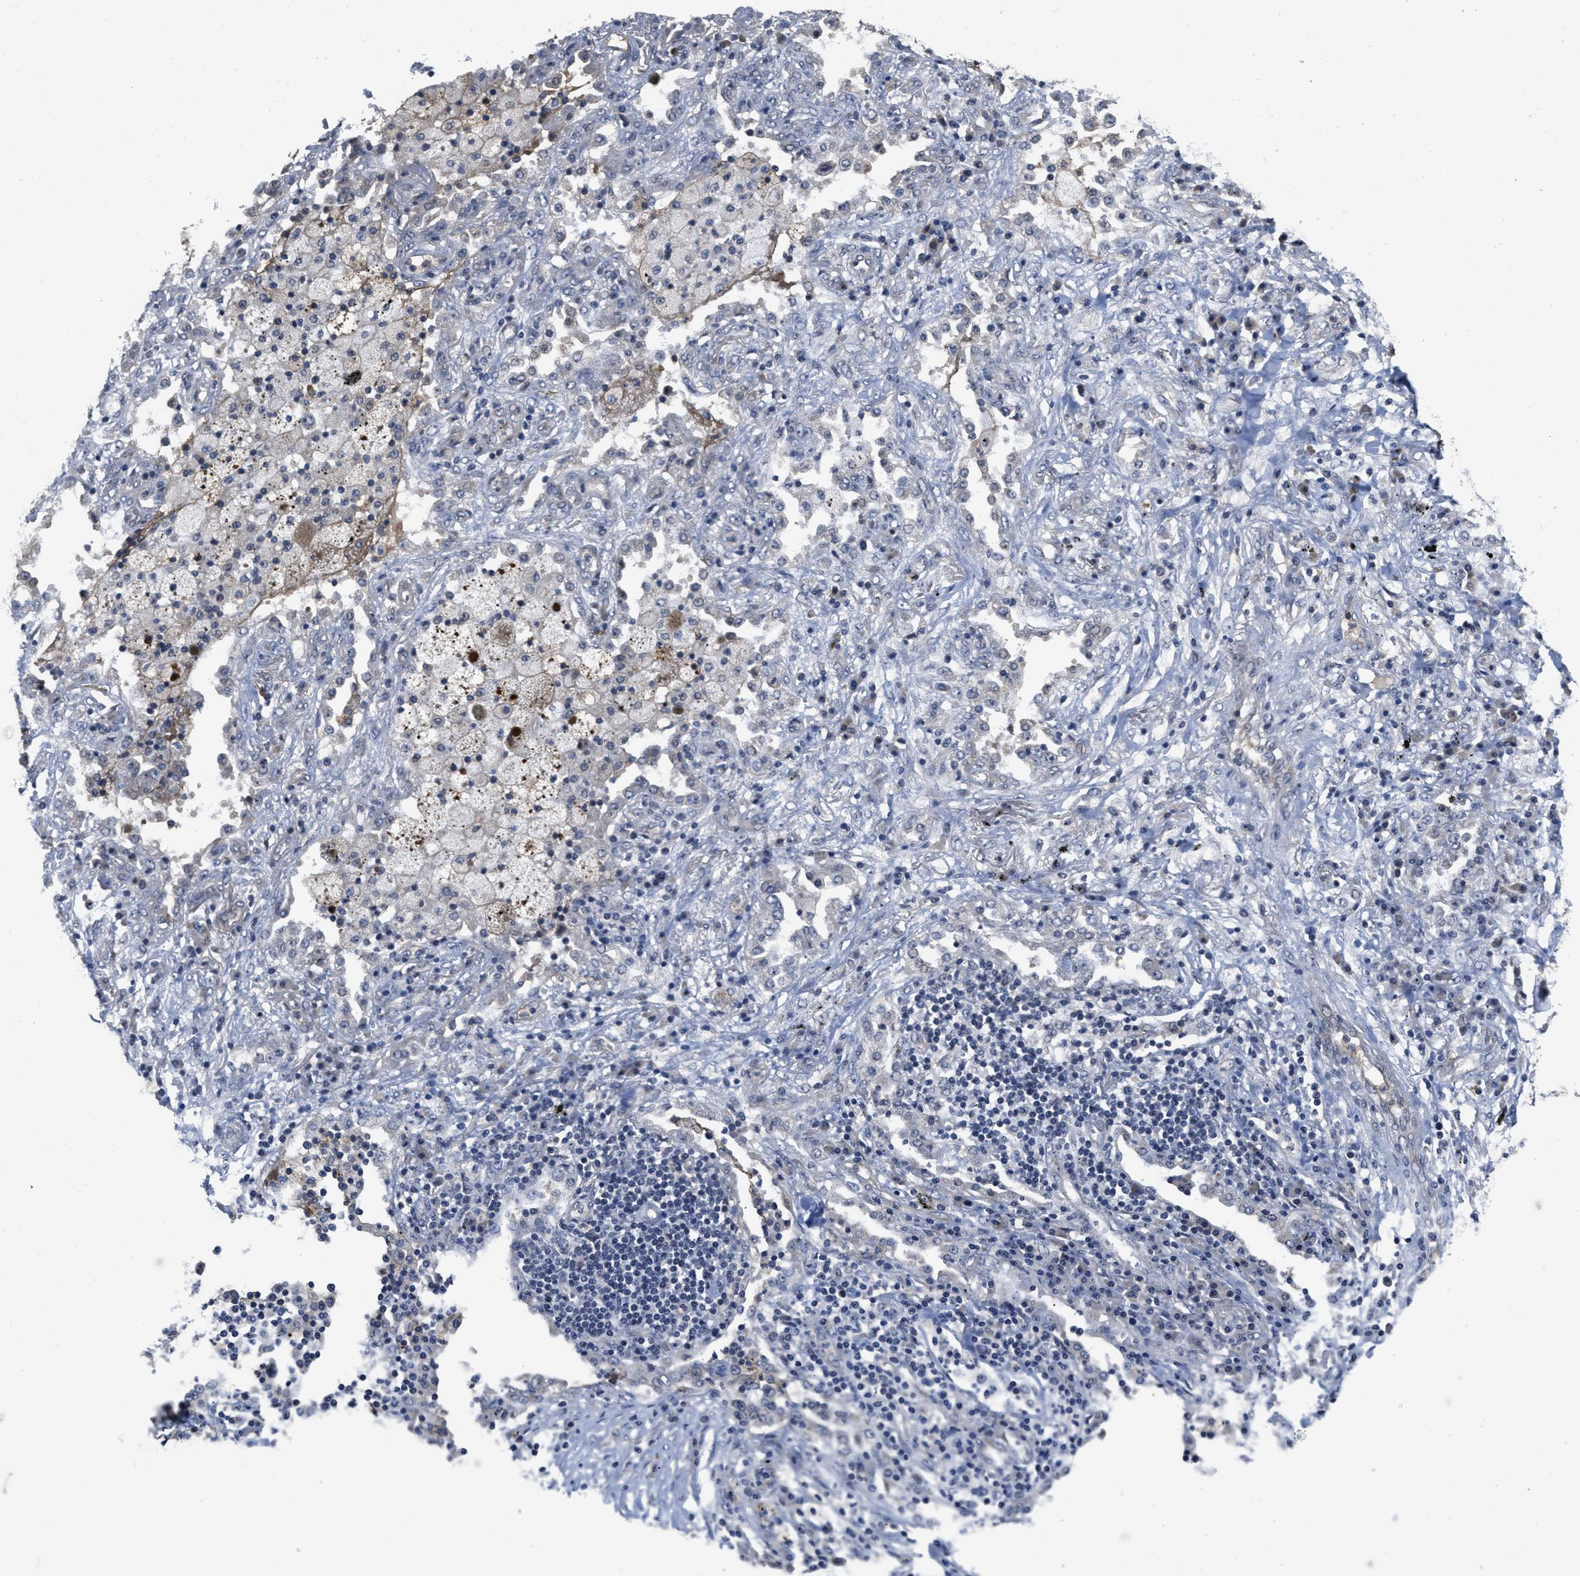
{"staining": {"intensity": "negative", "quantity": "none", "location": "none"}, "tissue": "lung cancer", "cell_type": "Tumor cells", "image_type": "cancer", "snomed": [{"axis": "morphology", "description": "Squamous cell carcinoma, NOS"}, {"axis": "topography", "description": "Lung"}], "caption": "Tumor cells are negative for brown protein staining in squamous cell carcinoma (lung).", "gene": "ANGPT1", "patient": {"sex": "female", "age": 63}}